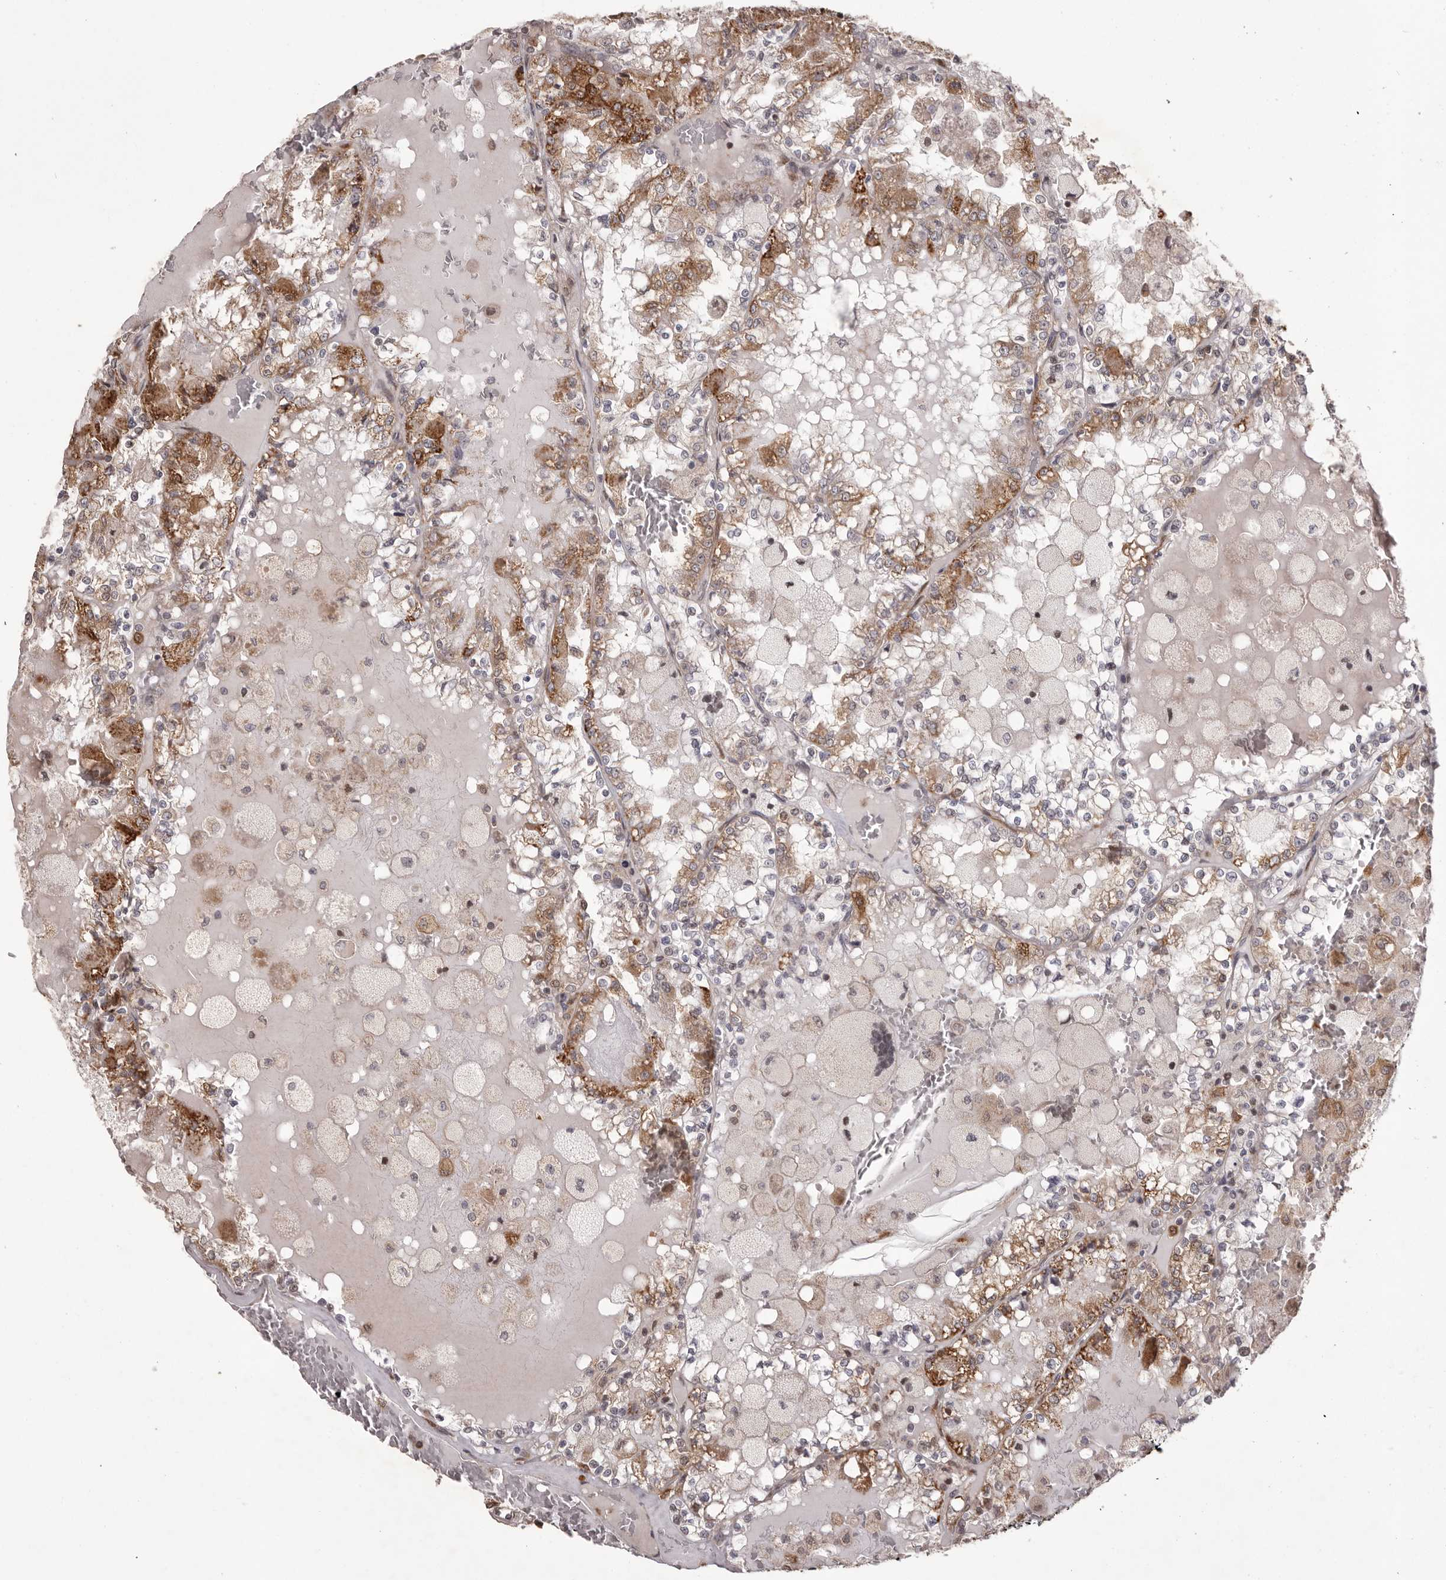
{"staining": {"intensity": "moderate", "quantity": "25%-75%", "location": "cytoplasmic/membranous"}, "tissue": "renal cancer", "cell_type": "Tumor cells", "image_type": "cancer", "snomed": [{"axis": "morphology", "description": "Adenocarcinoma, NOS"}, {"axis": "topography", "description": "Kidney"}], "caption": "The histopathology image demonstrates a brown stain indicating the presence of a protein in the cytoplasmic/membranous of tumor cells in renal adenocarcinoma.", "gene": "GFOD1", "patient": {"sex": "female", "age": 56}}